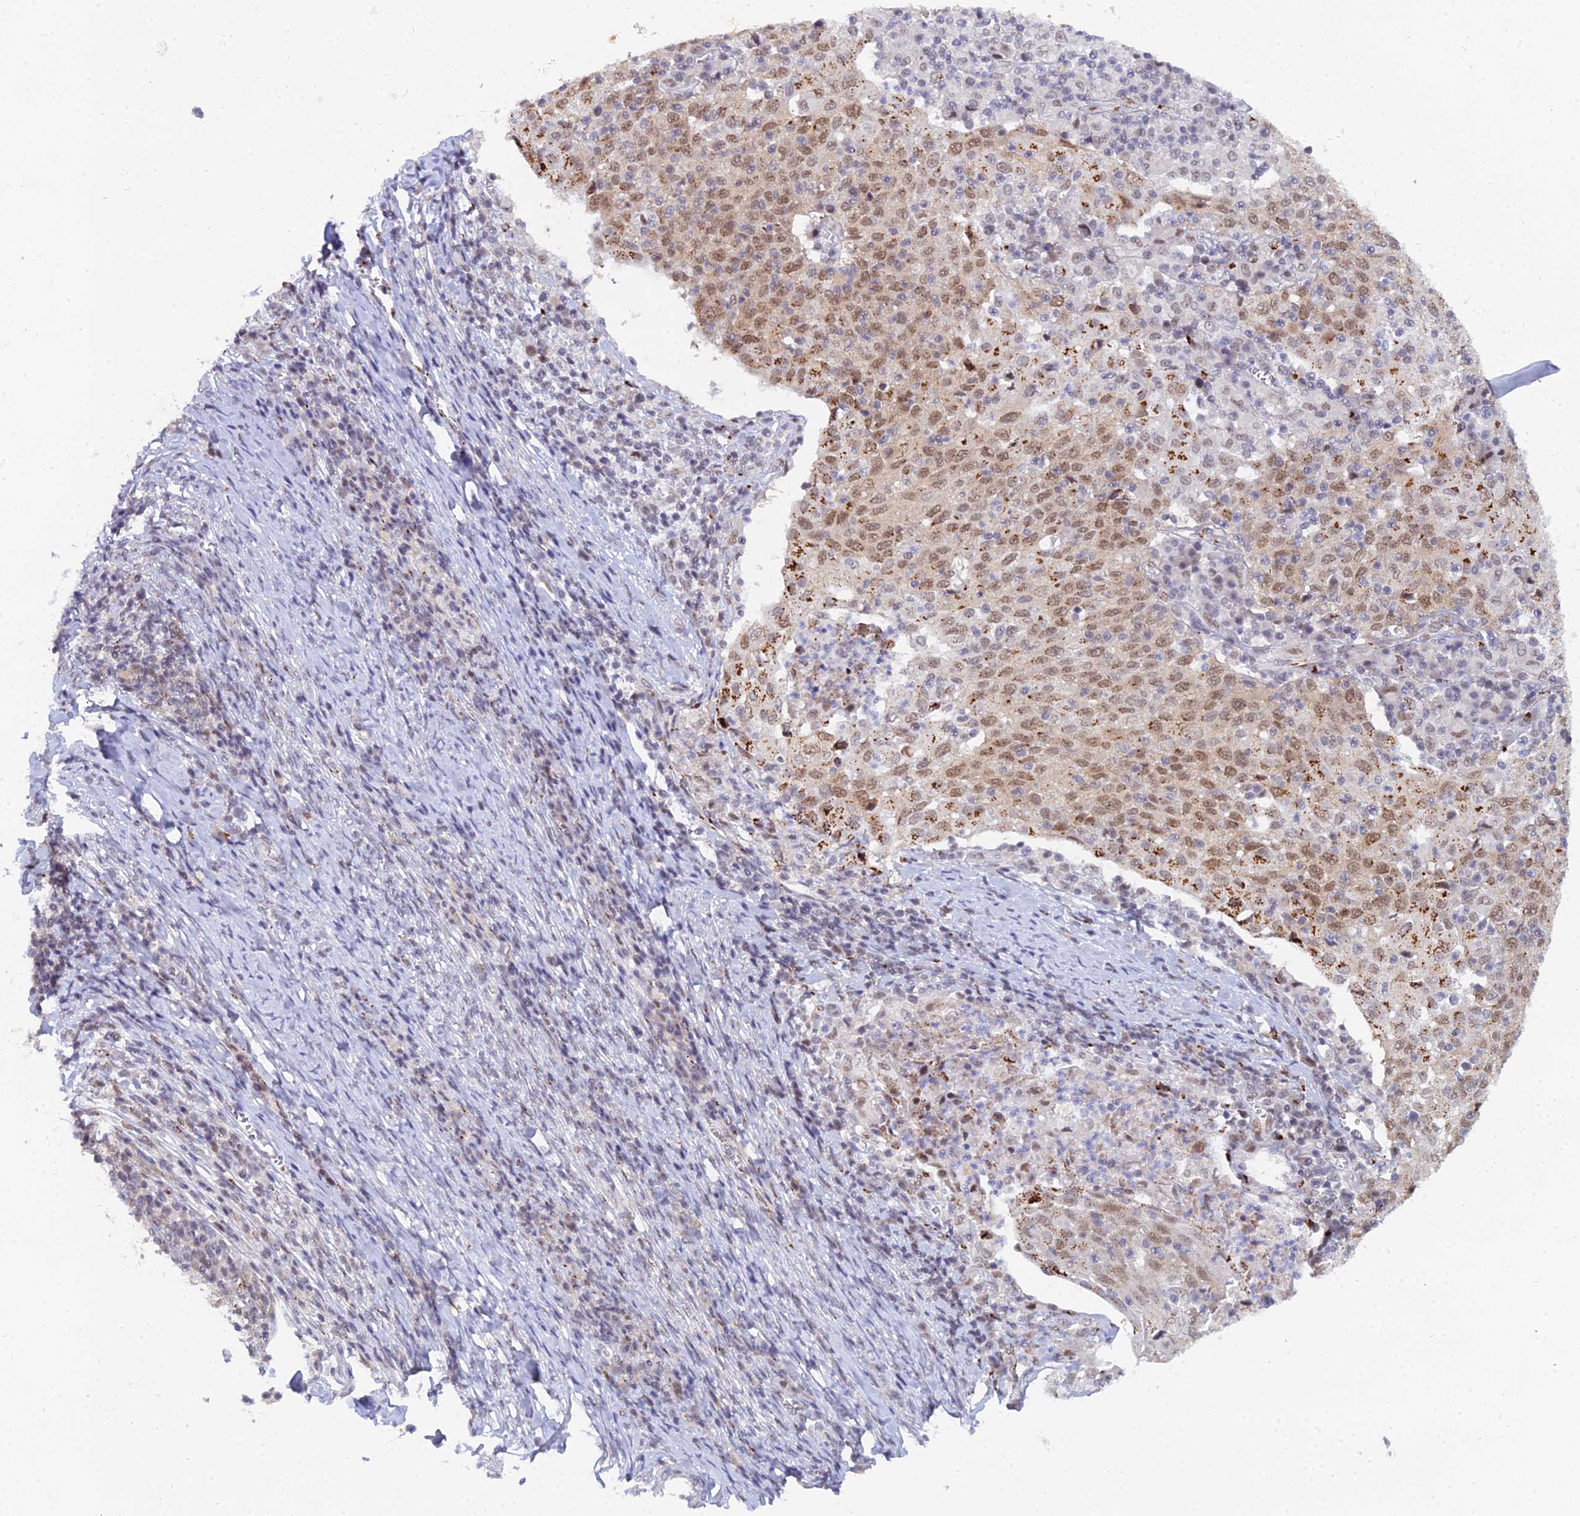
{"staining": {"intensity": "moderate", "quantity": ">75%", "location": "cytoplasmic/membranous,nuclear"}, "tissue": "cervical cancer", "cell_type": "Tumor cells", "image_type": "cancer", "snomed": [{"axis": "morphology", "description": "Squamous cell carcinoma, NOS"}, {"axis": "topography", "description": "Cervix"}], "caption": "Immunohistochemistry image of neoplastic tissue: human cervical squamous cell carcinoma stained using IHC displays medium levels of moderate protein expression localized specifically in the cytoplasmic/membranous and nuclear of tumor cells, appearing as a cytoplasmic/membranous and nuclear brown color.", "gene": "THOC3", "patient": {"sex": "female", "age": 52}}